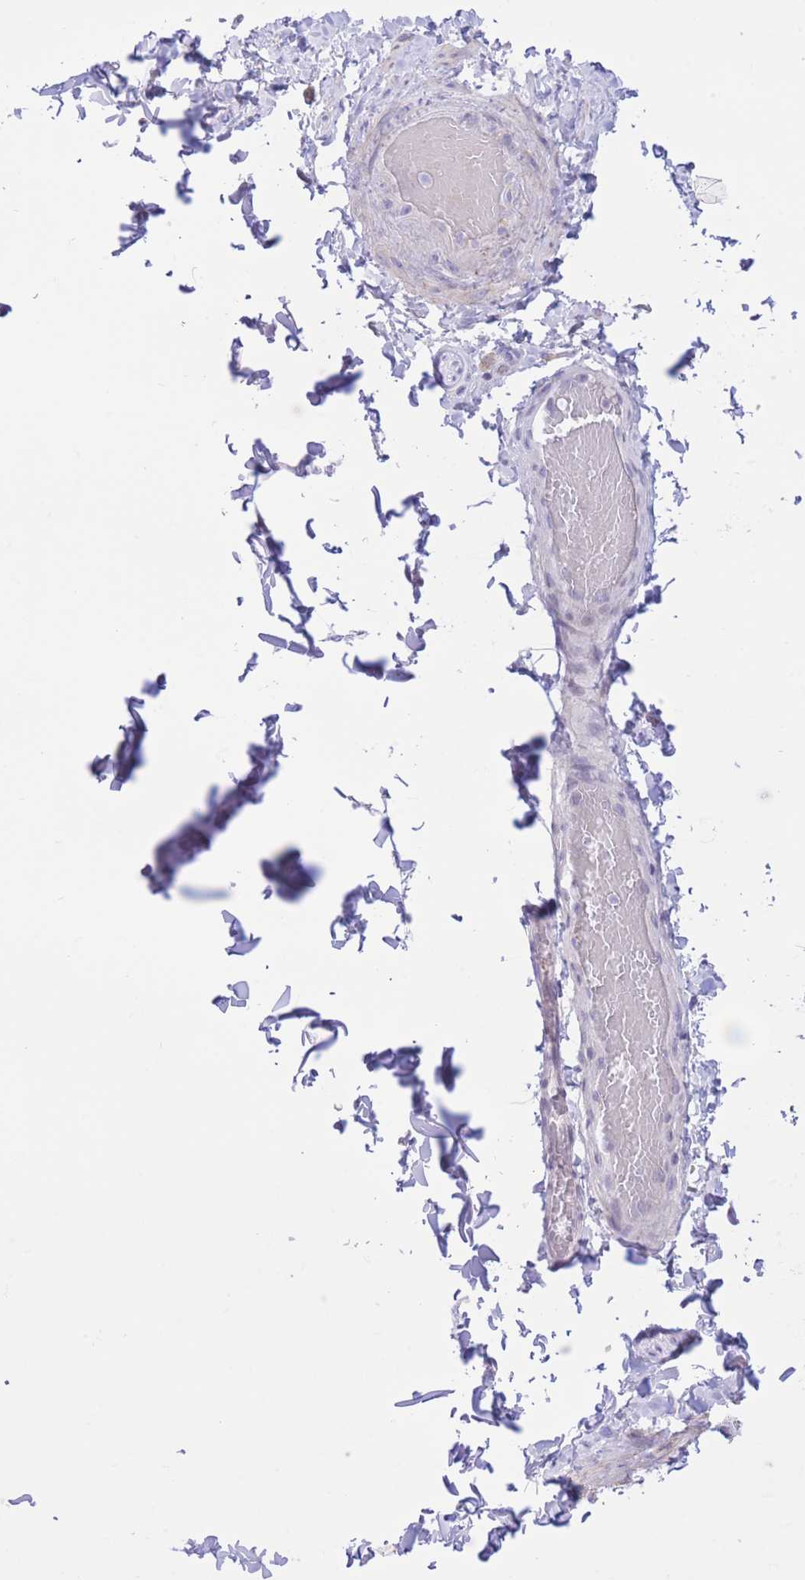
{"staining": {"intensity": "negative", "quantity": "none", "location": "none"}, "tissue": "adipose tissue", "cell_type": "Adipocytes", "image_type": "normal", "snomed": [{"axis": "morphology", "description": "Normal tissue, NOS"}, {"axis": "topography", "description": "Soft tissue"}, {"axis": "topography", "description": "Vascular tissue"}, {"axis": "topography", "description": "Peripheral nerve tissue"}], "caption": "Immunohistochemical staining of normal human adipose tissue demonstrates no significant expression in adipocytes.", "gene": "RPL39L", "patient": {"sex": "male", "age": 32}}